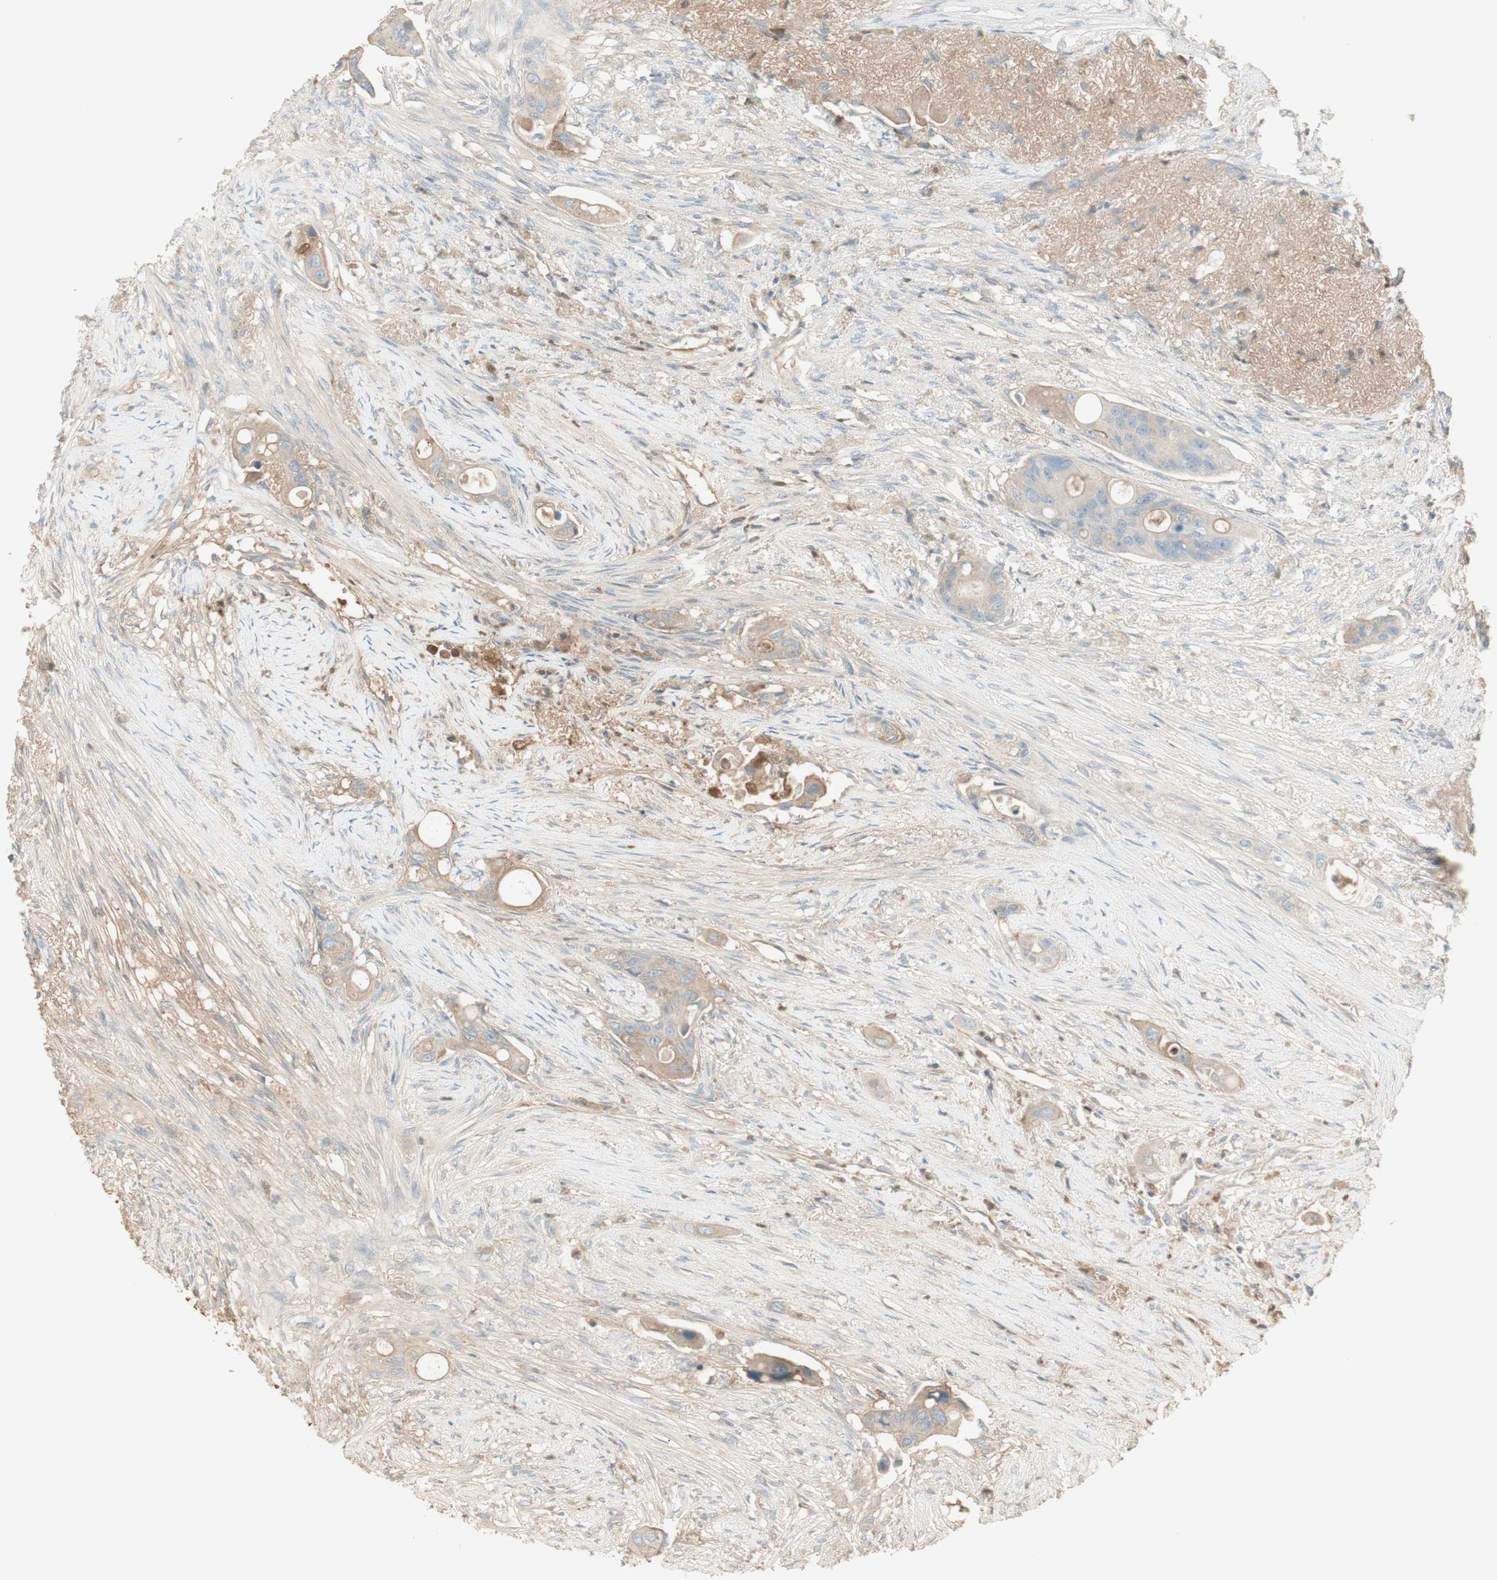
{"staining": {"intensity": "weak", "quantity": "25%-75%", "location": "cytoplasmic/membranous"}, "tissue": "colorectal cancer", "cell_type": "Tumor cells", "image_type": "cancer", "snomed": [{"axis": "morphology", "description": "Adenocarcinoma, NOS"}, {"axis": "topography", "description": "Colon"}], "caption": "Weak cytoplasmic/membranous expression is identified in approximately 25%-75% of tumor cells in colorectal cancer.", "gene": "IFNG", "patient": {"sex": "female", "age": 57}}